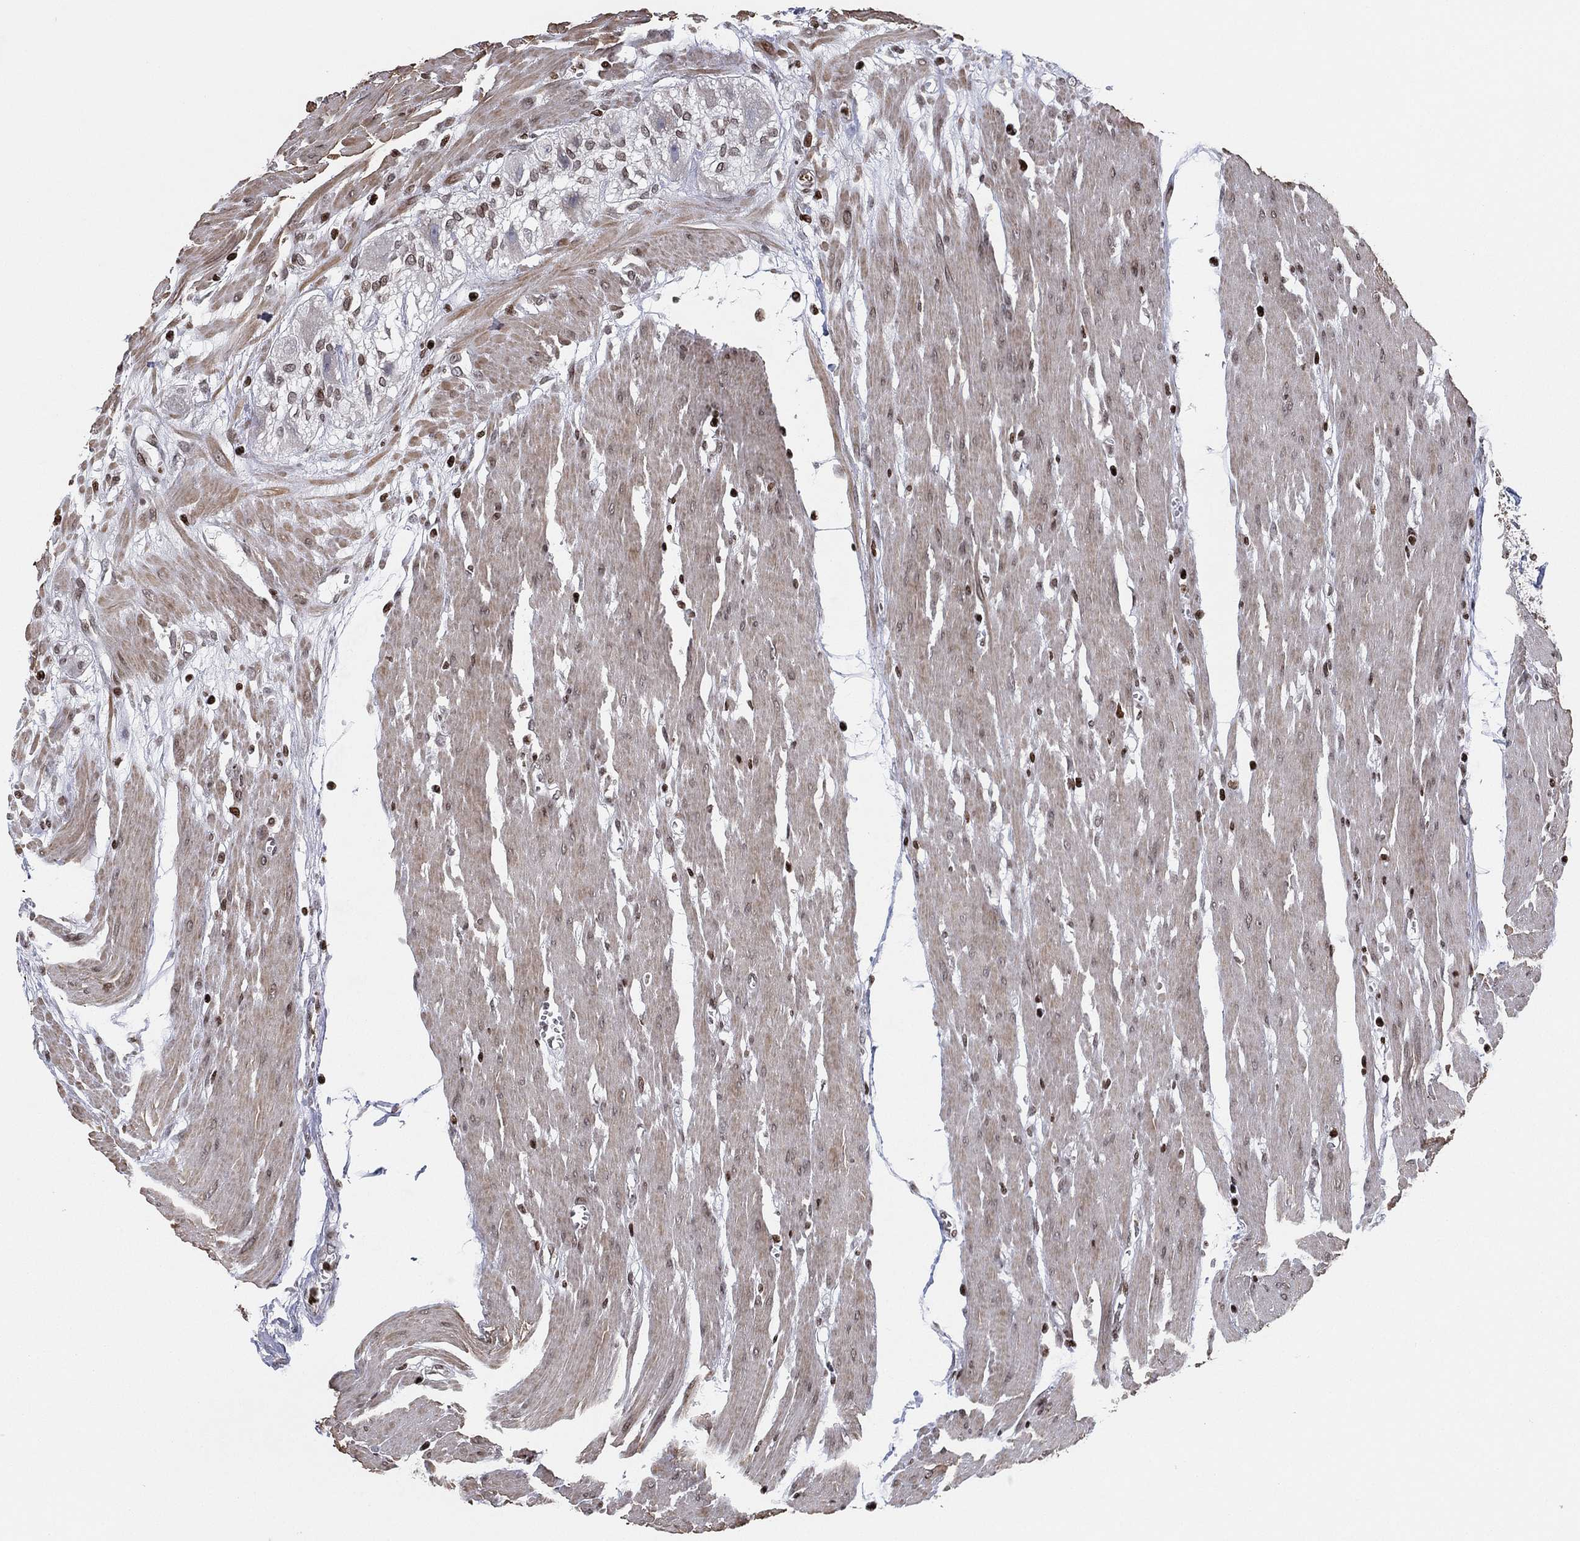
{"staining": {"intensity": "moderate", "quantity": ">75%", "location": "nuclear"}, "tissue": "colon", "cell_type": "Endothelial cells", "image_type": "normal", "snomed": [{"axis": "morphology", "description": "Normal tissue, NOS"}, {"axis": "morphology", "description": "Adenocarcinoma, NOS"}, {"axis": "topography", "description": "Colon"}], "caption": "The image reveals staining of normal colon, revealing moderate nuclear protein expression (brown color) within endothelial cells.", "gene": "MFSD14A", "patient": {"sex": "male", "age": 65}}